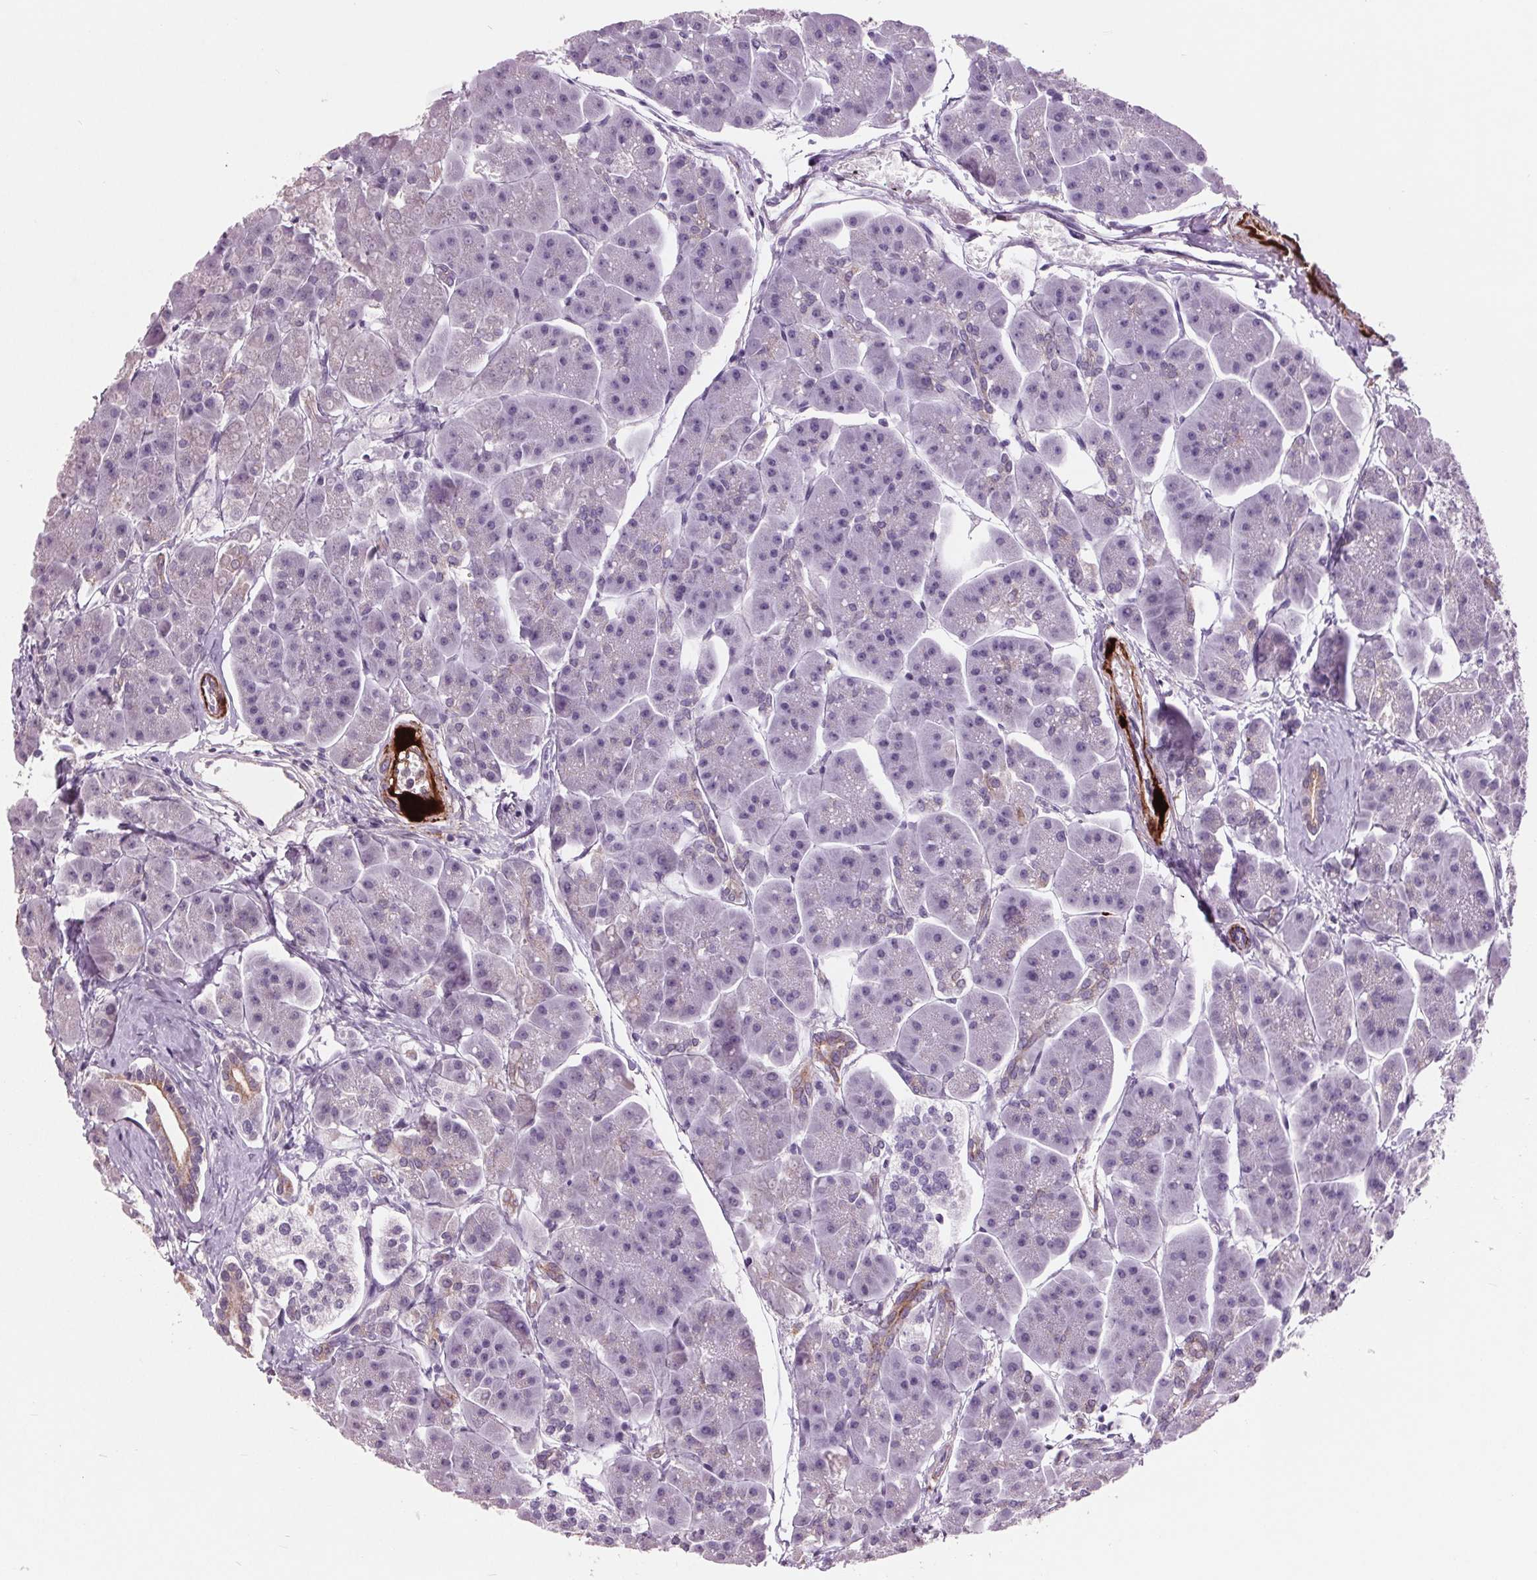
{"staining": {"intensity": "negative", "quantity": "none", "location": "none"}, "tissue": "pancreas", "cell_type": "Exocrine glandular cells", "image_type": "normal", "snomed": [{"axis": "morphology", "description": "Normal tissue, NOS"}, {"axis": "topography", "description": "Adipose tissue"}, {"axis": "topography", "description": "Pancreas"}, {"axis": "topography", "description": "Peripheral nerve tissue"}], "caption": "Immunohistochemistry (IHC) image of unremarkable pancreas: human pancreas stained with DAB reveals no significant protein positivity in exocrine glandular cells.", "gene": "C6", "patient": {"sex": "female", "age": 58}}